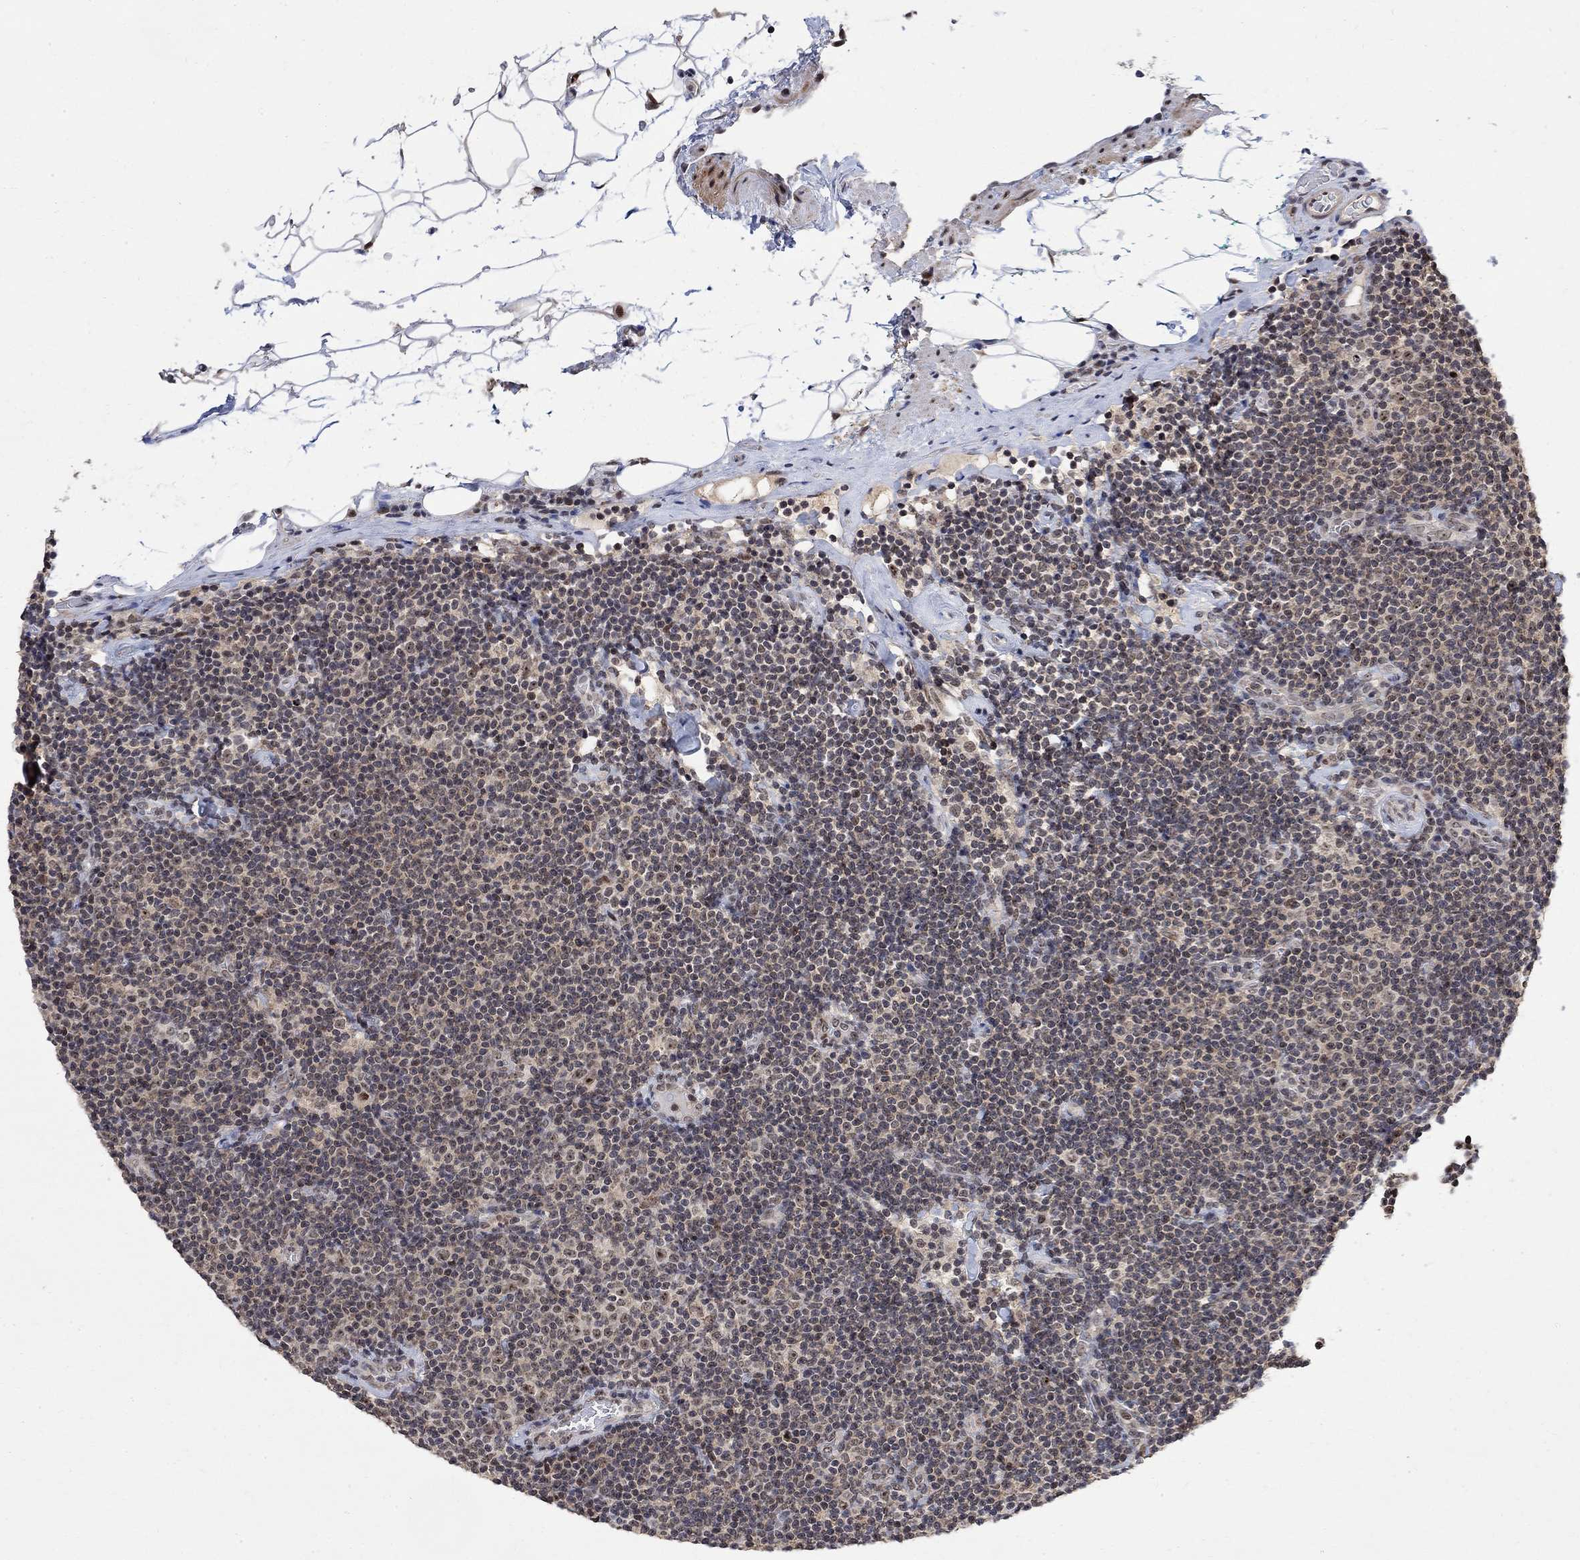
{"staining": {"intensity": "negative", "quantity": "none", "location": "none"}, "tissue": "lymphoma", "cell_type": "Tumor cells", "image_type": "cancer", "snomed": [{"axis": "morphology", "description": "Malignant lymphoma, non-Hodgkin's type, Low grade"}, {"axis": "topography", "description": "Lymph node"}], "caption": "DAB immunohistochemical staining of human lymphoma demonstrates no significant staining in tumor cells.", "gene": "E4F1", "patient": {"sex": "male", "age": 81}}